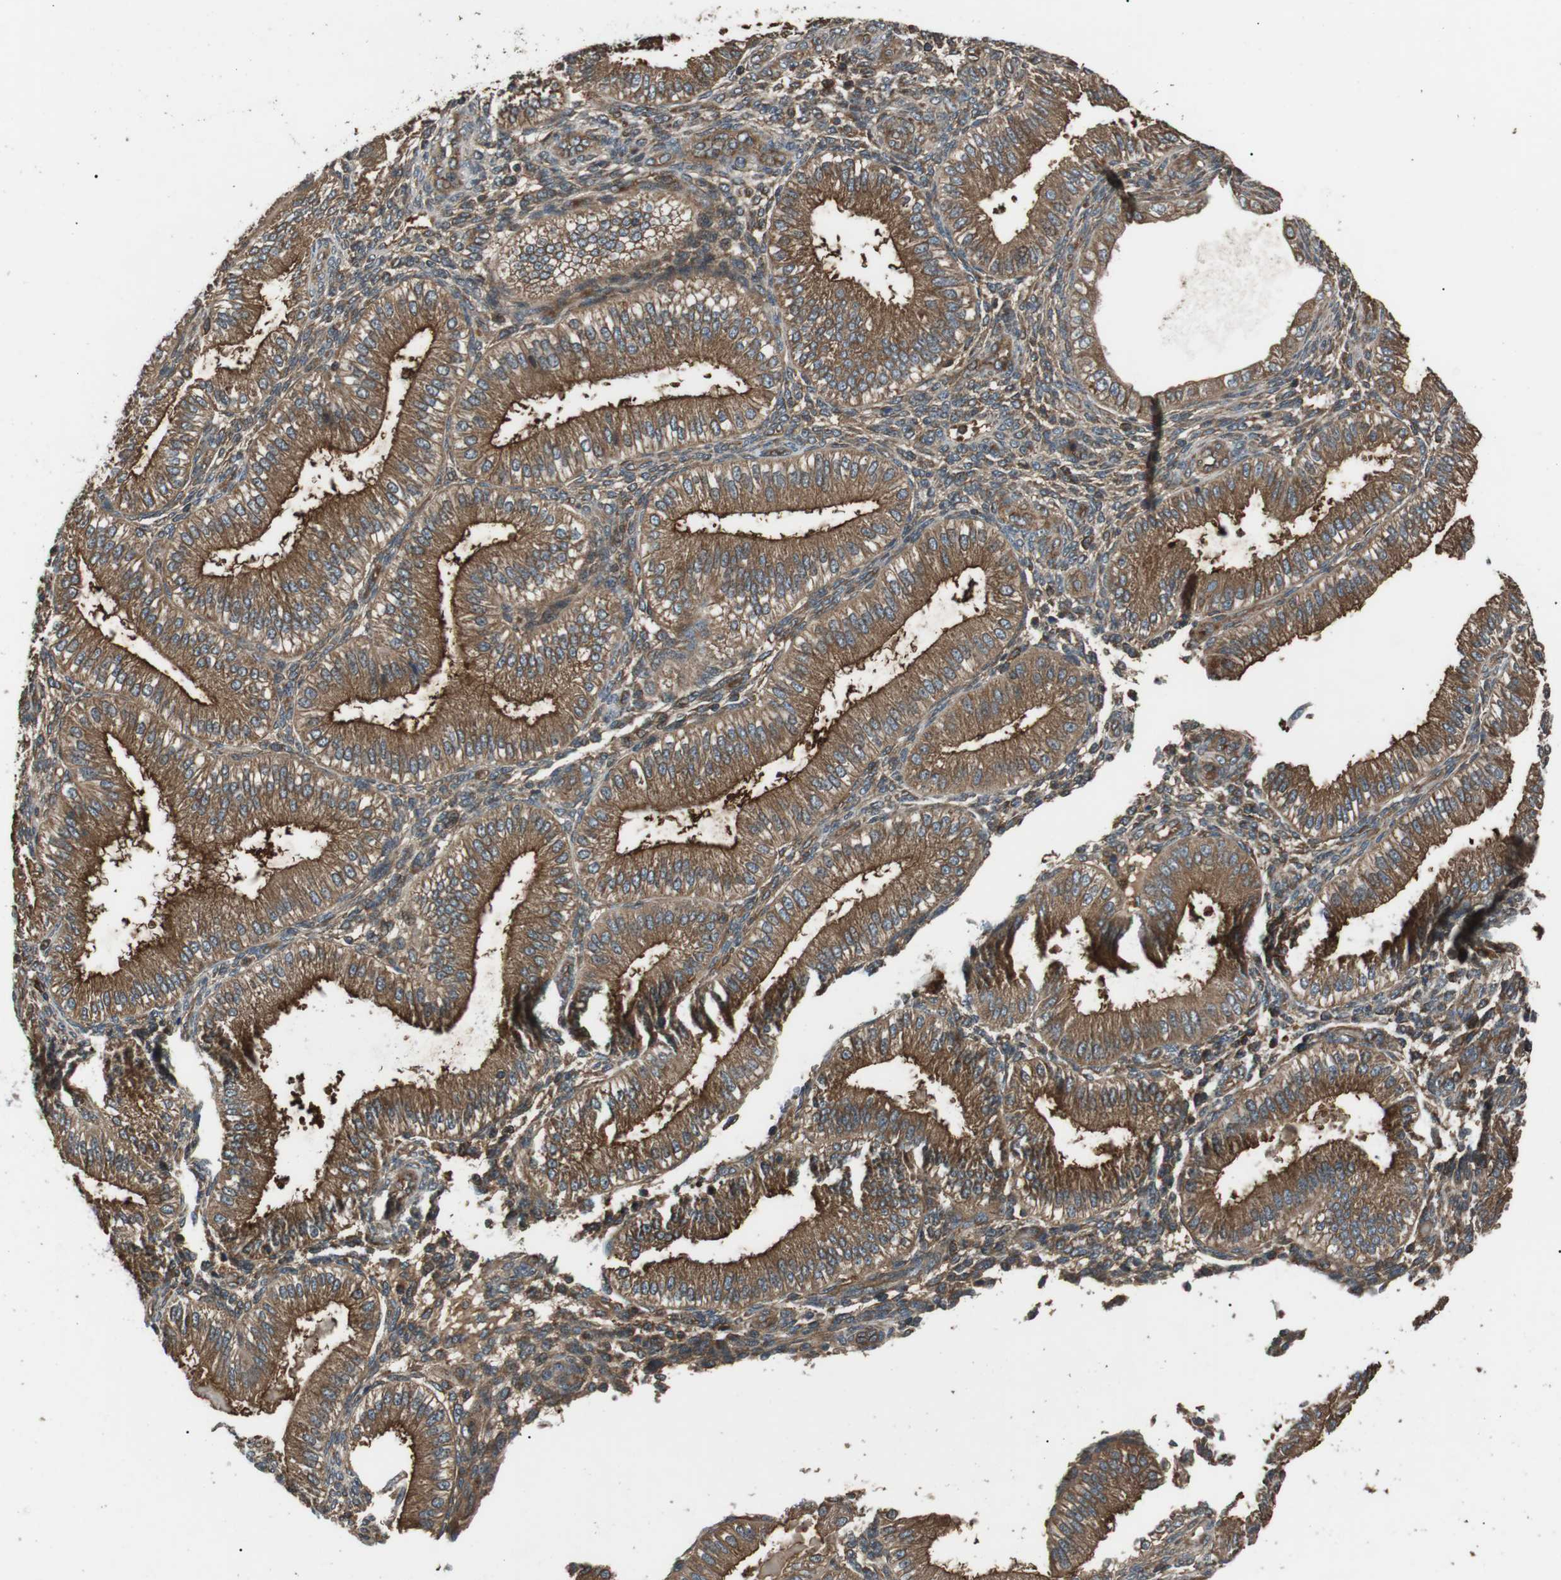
{"staining": {"intensity": "weak", "quantity": "25%-75%", "location": "cytoplasmic/membranous"}, "tissue": "endometrium", "cell_type": "Cells in endometrial stroma", "image_type": "normal", "snomed": [{"axis": "morphology", "description": "Normal tissue, NOS"}, {"axis": "topography", "description": "Endometrium"}], "caption": "High-magnification brightfield microscopy of benign endometrium stained with DAB (3,3'-diaminobenzidine) (brown) and counterstained with hematoxylin (blue). cells in endometrial stroma exhibit weak cytoplasmic/membranous expression is present in approximately25%-75% of cells.", "gene": "GPR161", "patient": {"sex": "female", "age": 39}}